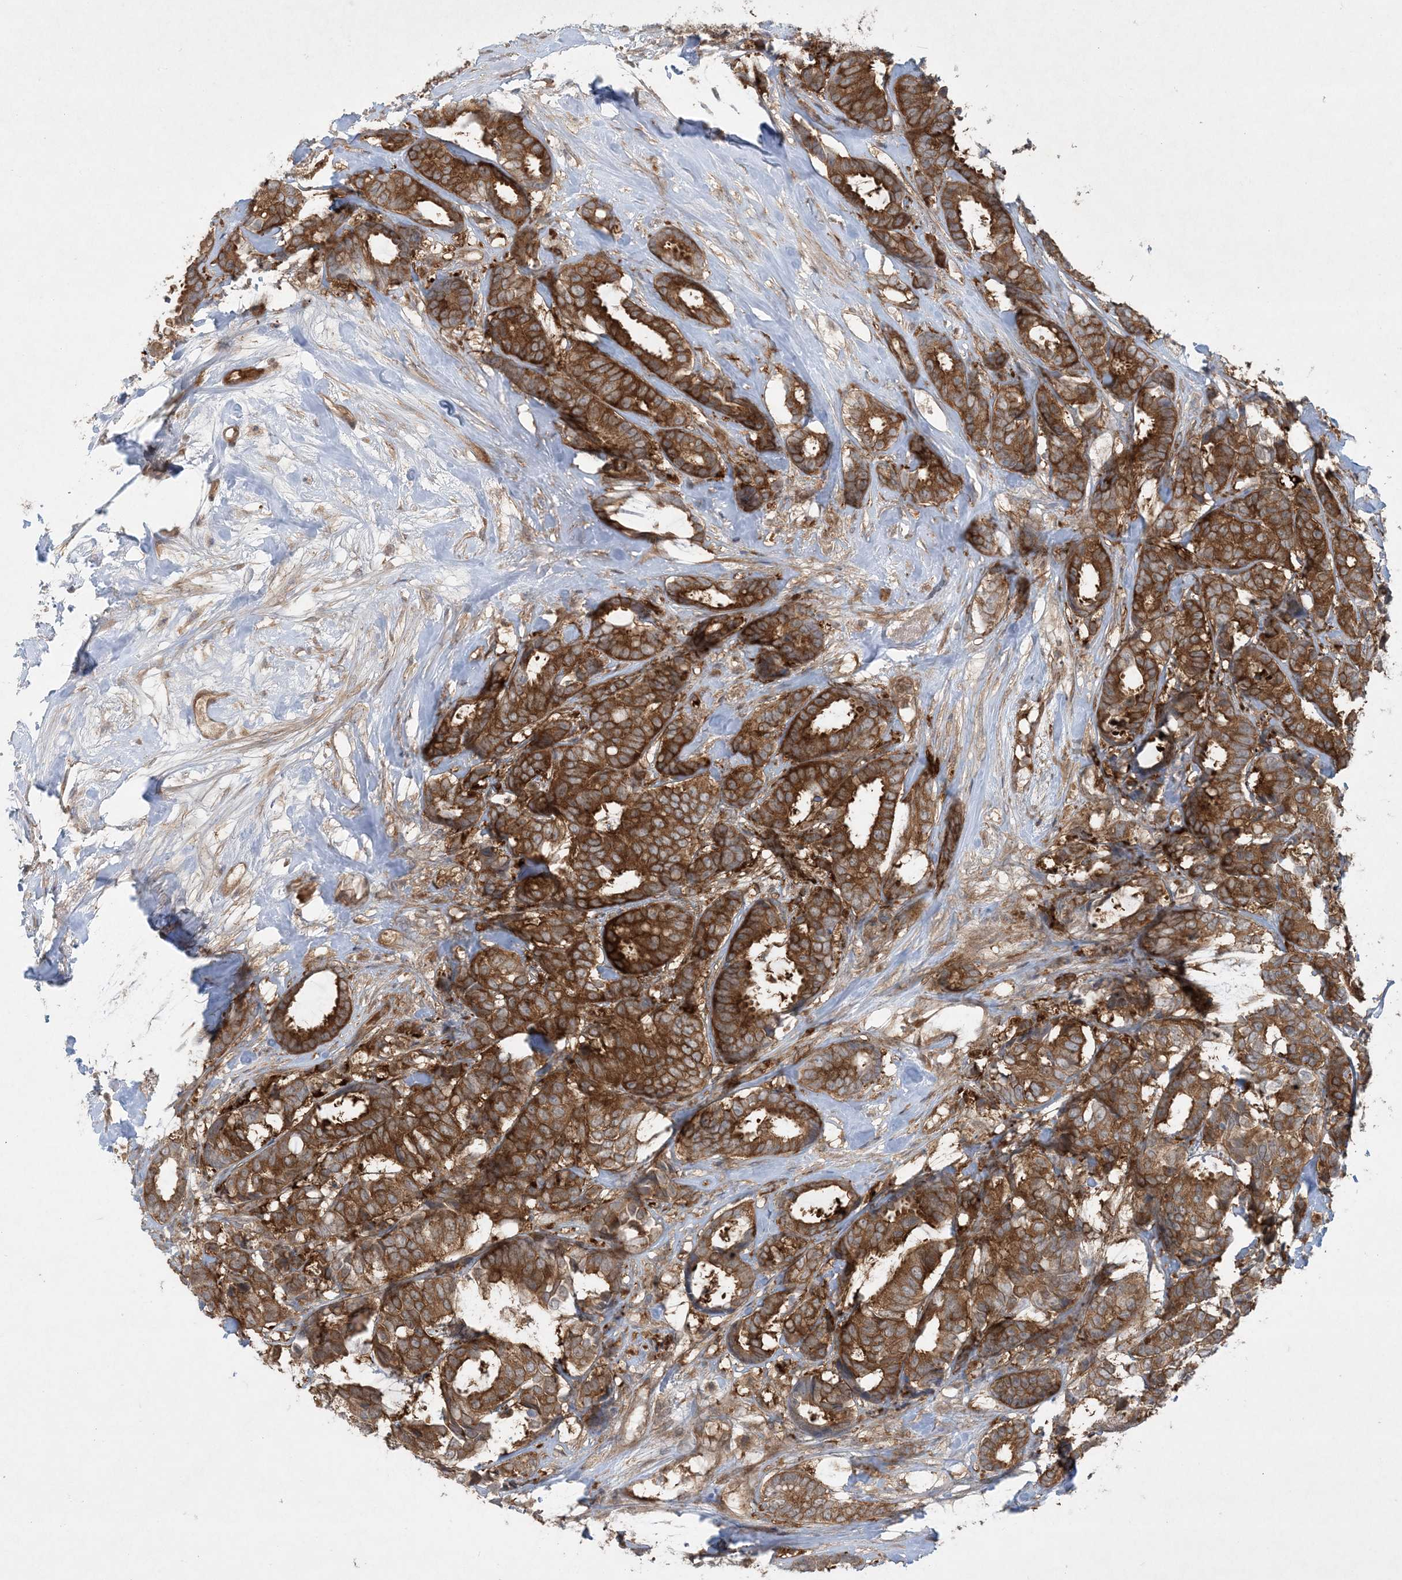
{"staining": {"intensity": "moderate", "quantity": ">75%", "location": "cytoplasmic/membranous"}, "tissue": "breast cancer", "cell_type": "Tumor cells", "image_type": "cancer", "snomed": [{"axis": "morphology", "description": "Duct carcinoma"}, {"axis": "topography", "description": "Breast"}], "caption": "Breast invasive ductal carcinoma was stained to show a protein in brown. There is medium levels of moderate cytoplasmic/membranous positivity in about >75% of tumor cells.", "gene": "STAM2", "patient": {"sex": "female", "age": 87}}